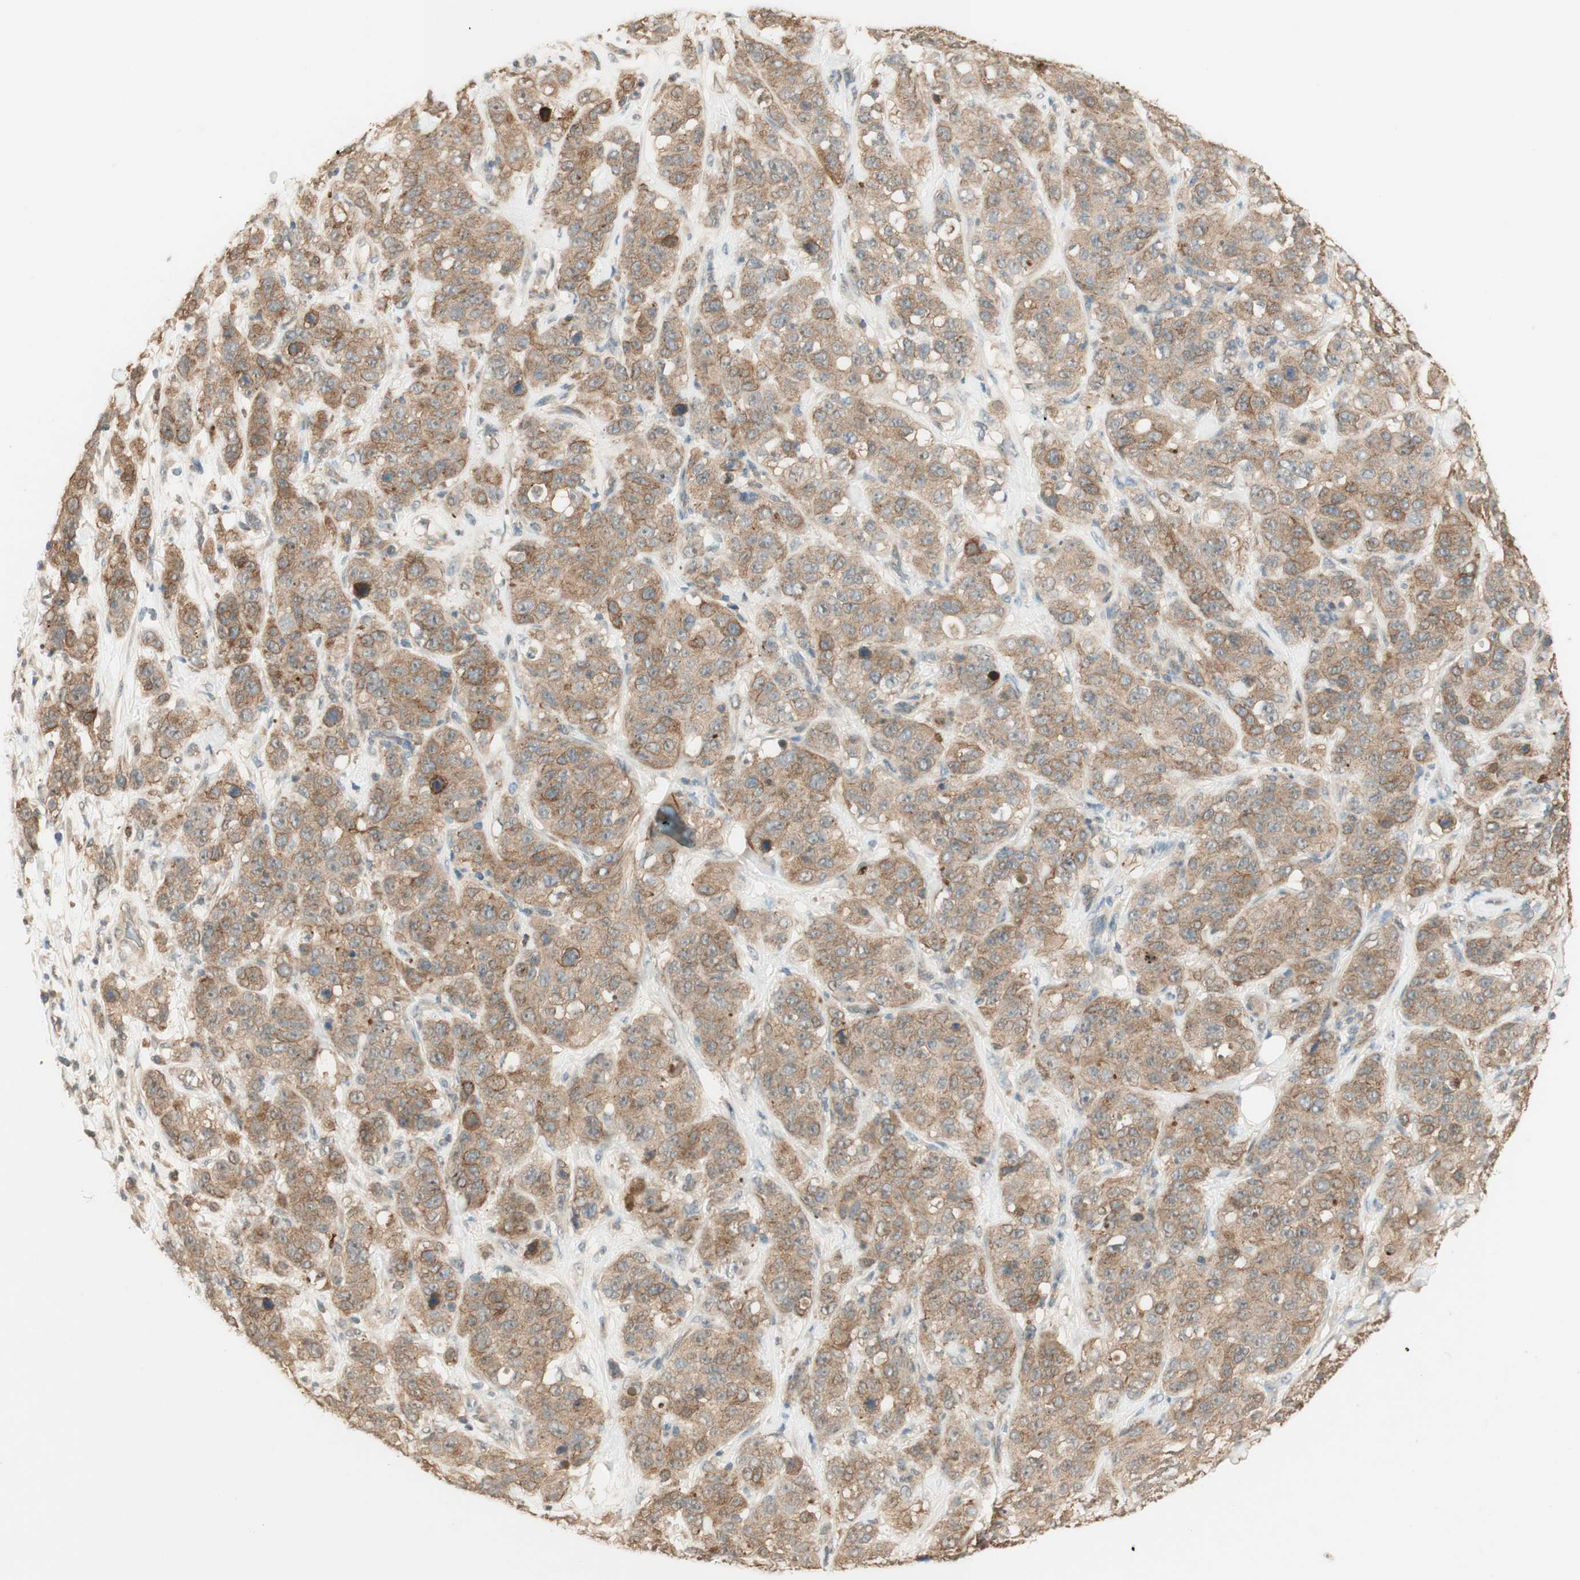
{"staining": {"intensity": "moderate", "quantity": ">75%", "location": "cytoplasmic/membranous"}, "tissue": "stomach cancer", "cell_type": "Tumor cells", "image_type": "cancer", "snomed": [{"axis": "morphology", "description": "Adenocarcinoma, NOS"}, {"axis": "topography", "description": "Stomach"}], "caption": "This is a photomicrograph of IHC staining of adenocarcinoma (stomach), which shows moderate positivity in the cytoplasmic/membranous of tumor cells.", "gene": "SPINT2", "patient": {"sex": "male", "age": 48}}